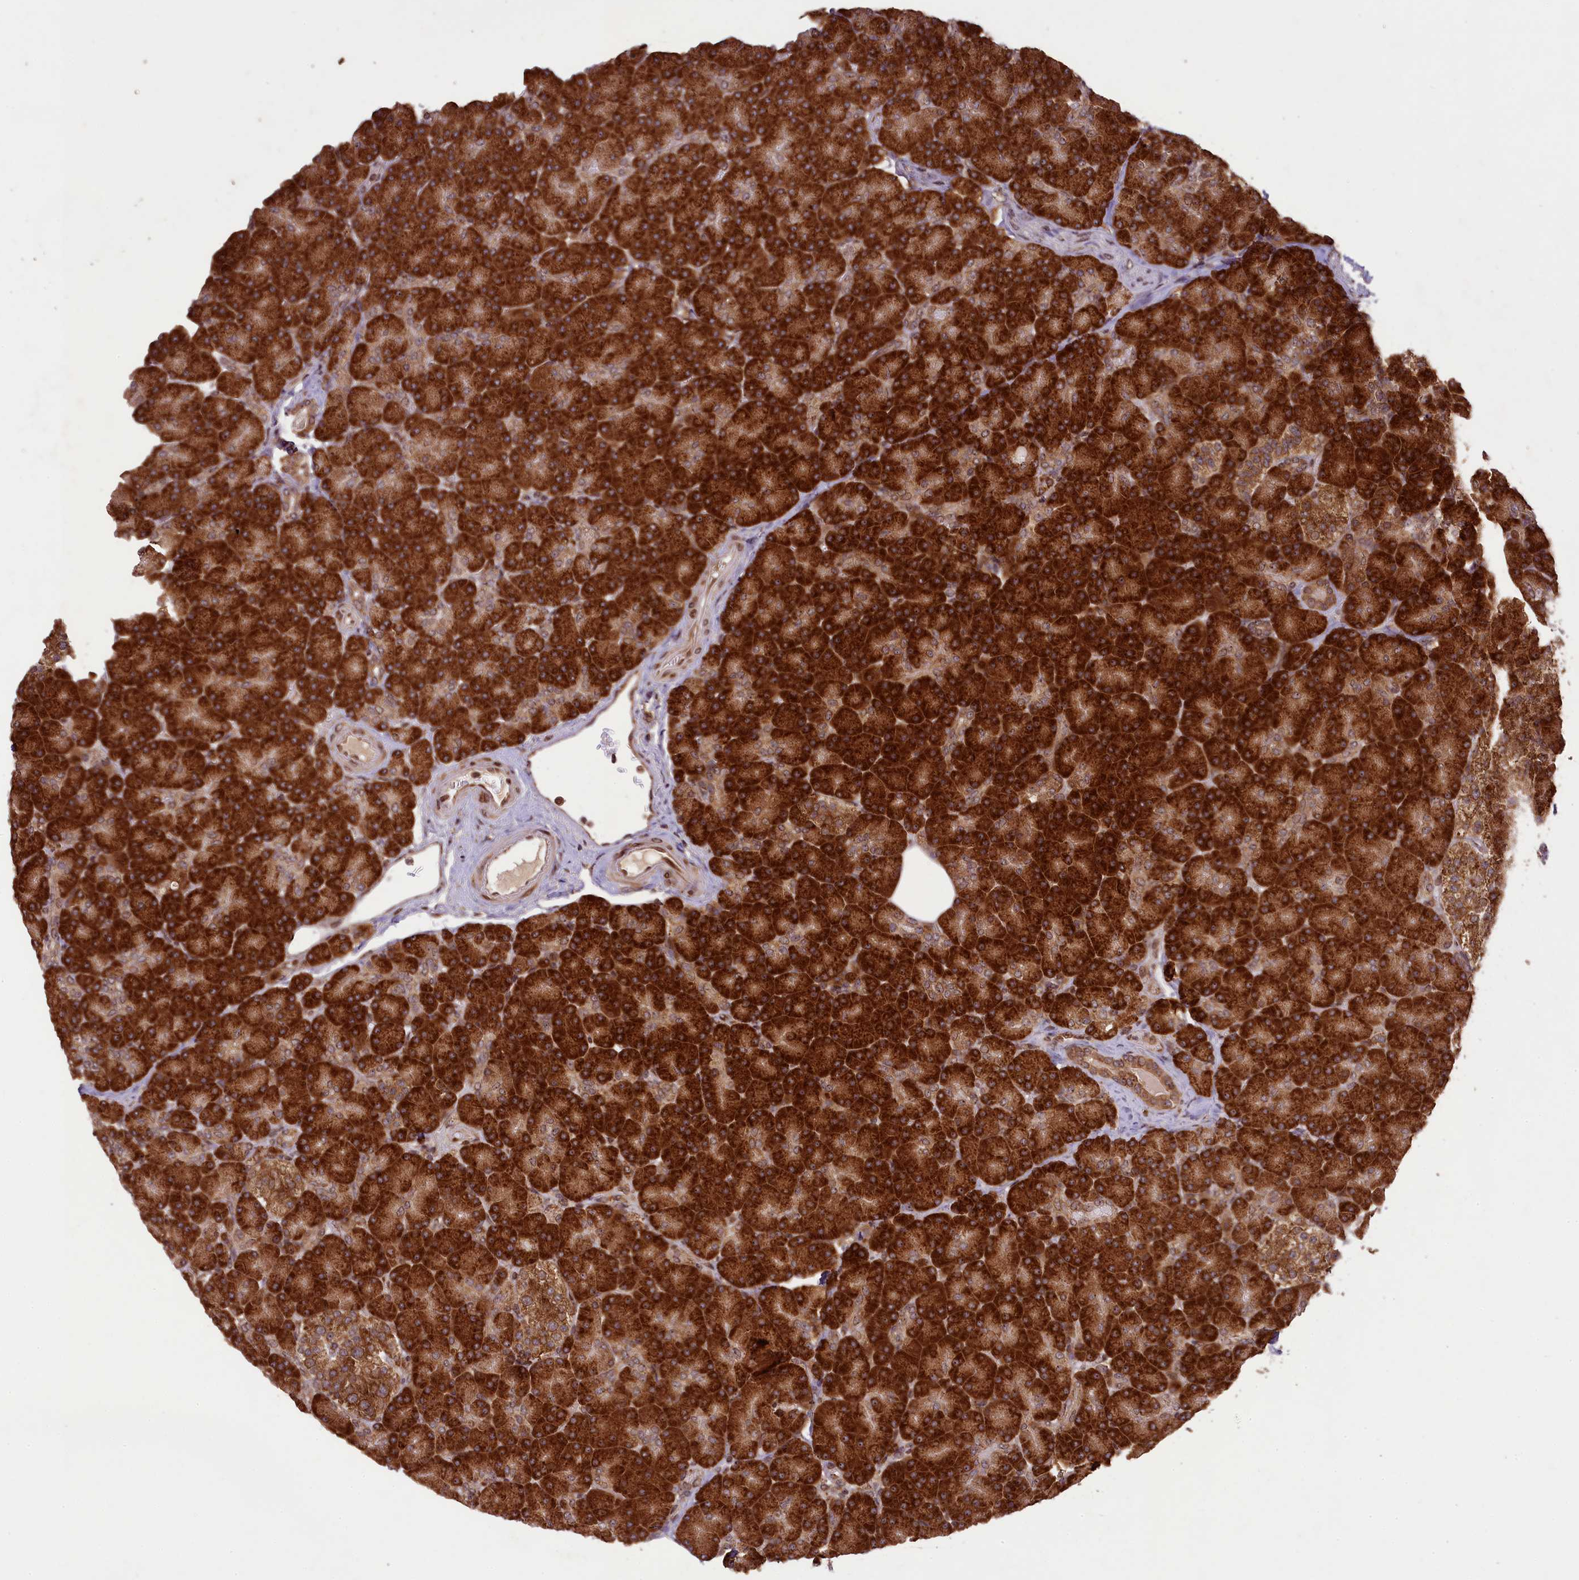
{"staining": {"intensity": "strong", "quantity": ">75%", "location": "cytoplasmic/membranous"}, "tissue": "pancreas", "cell_type": "Exocrine glandular cells", "image_type": "normal", "snomed": [{"axis": "morphology", "description": "Normal tissue, NOS"}, {"axis": "topography", "description": "Pancreas"}], "caption": "Immunohistochemistry (IHC) staining of normal pancreas, which demonstrates high levels of strong cytoplasmic/membranous positivity in about >75% of exocrine glandular cells indicating strong cytoplasmic/membranous protein positivity. The staining was performed using DAB (3,3'-diaminobenzidine) (brown) for protein detection and nuclei were counterstained in hematoxylin (blue).", "gene": "LARP4", "patient": {"sex": "female", "age": 43}}